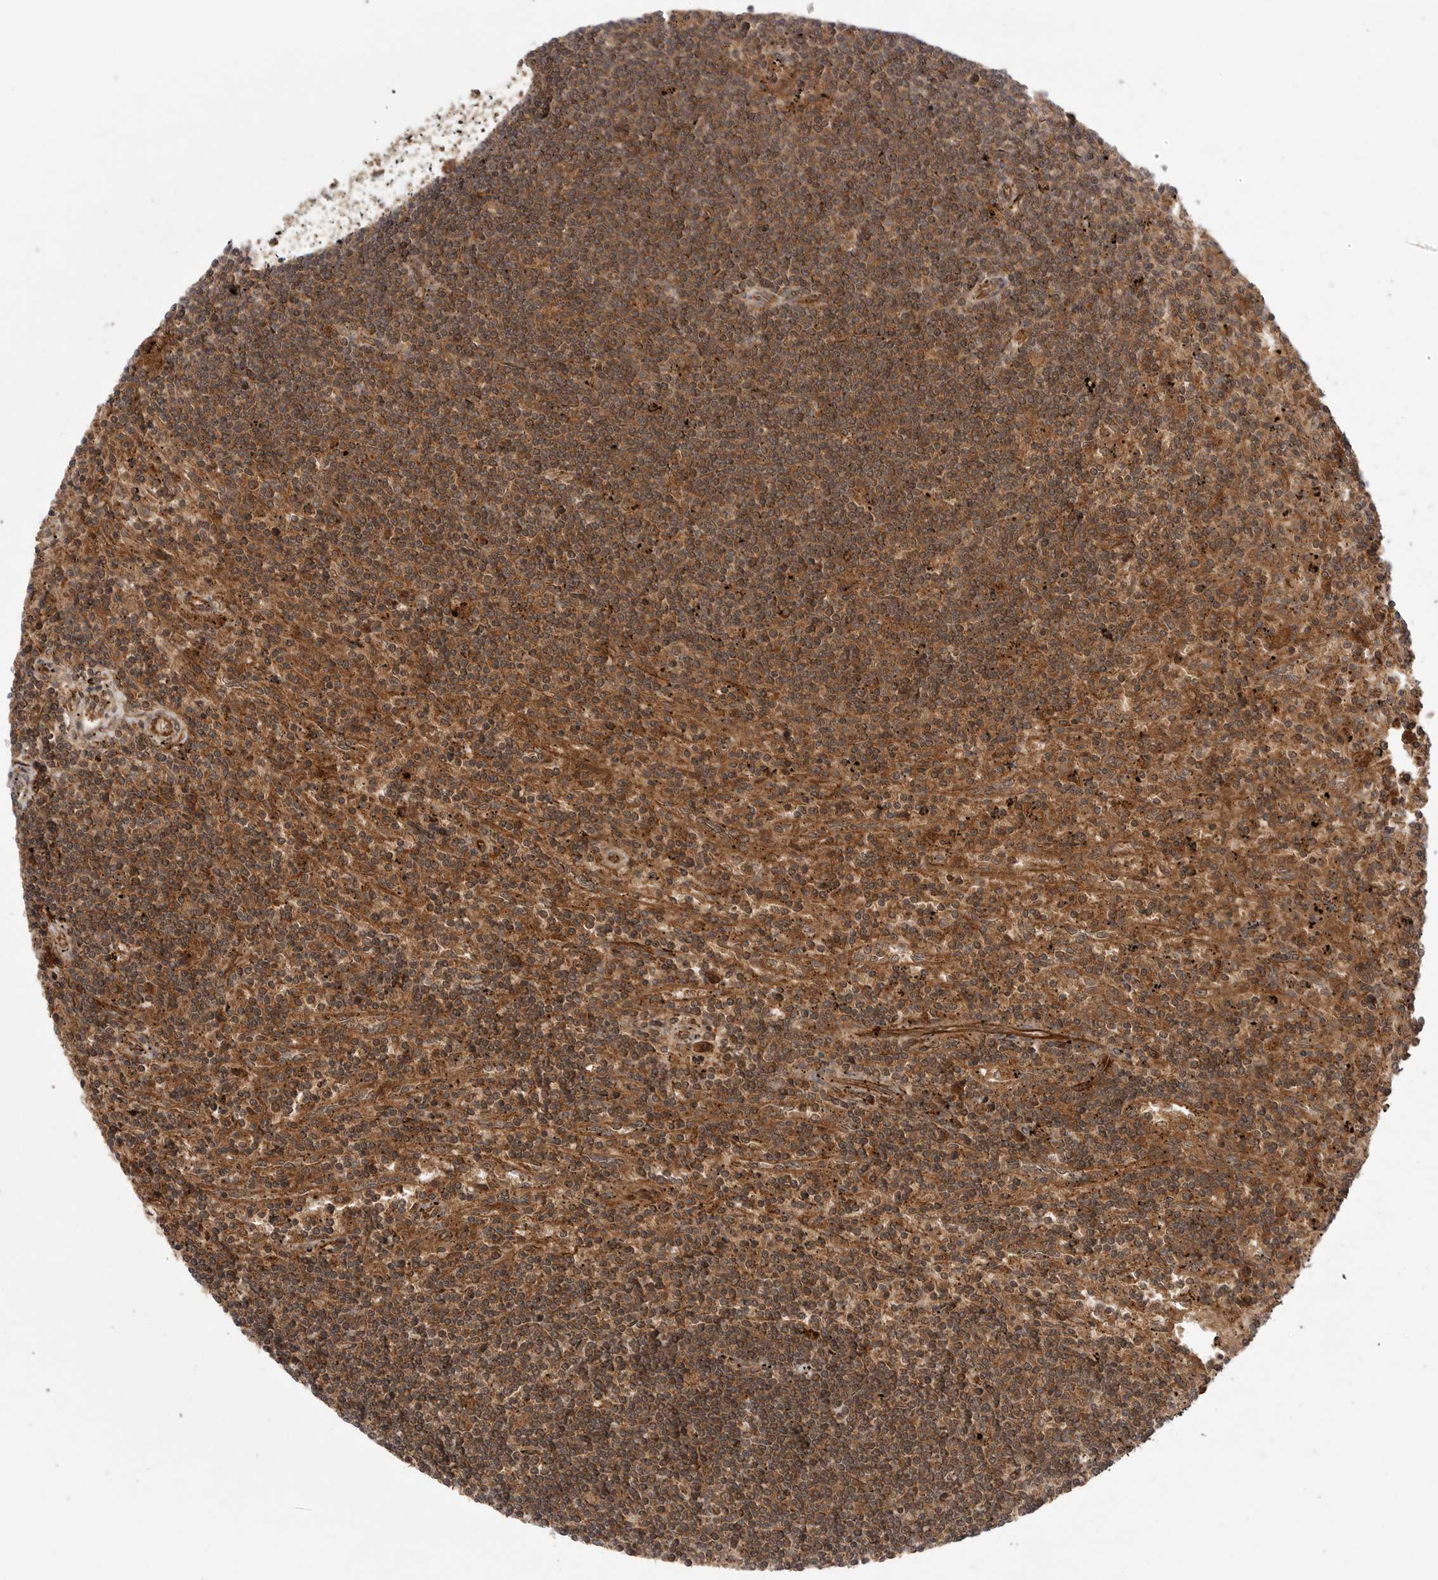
{"staining": {"intensity": "moderate", "quantity": ">75%", "location": "cytoplasmic/membranous"}, "tissue": "lymphoma", "cell_type": "Tumor cells", "image_type": "cancer", "snomed": [{"axis": "morphology", "description": "Malignant lymphoma, non-Hodgkin's type, Low grade"}, {"axis": "topography", "description": "Spleen"}], "caption": "Lymphoma stained with immunohistochemistry (IHC) demonstrates moderate cytoplasmic/membranous expression in about >75% of tumor cells. The protein of interest is shown in brown color, while the nuclei are stained blue.", "gene": "PRDX4", "patient": {"sex": "male", "age": 76}}